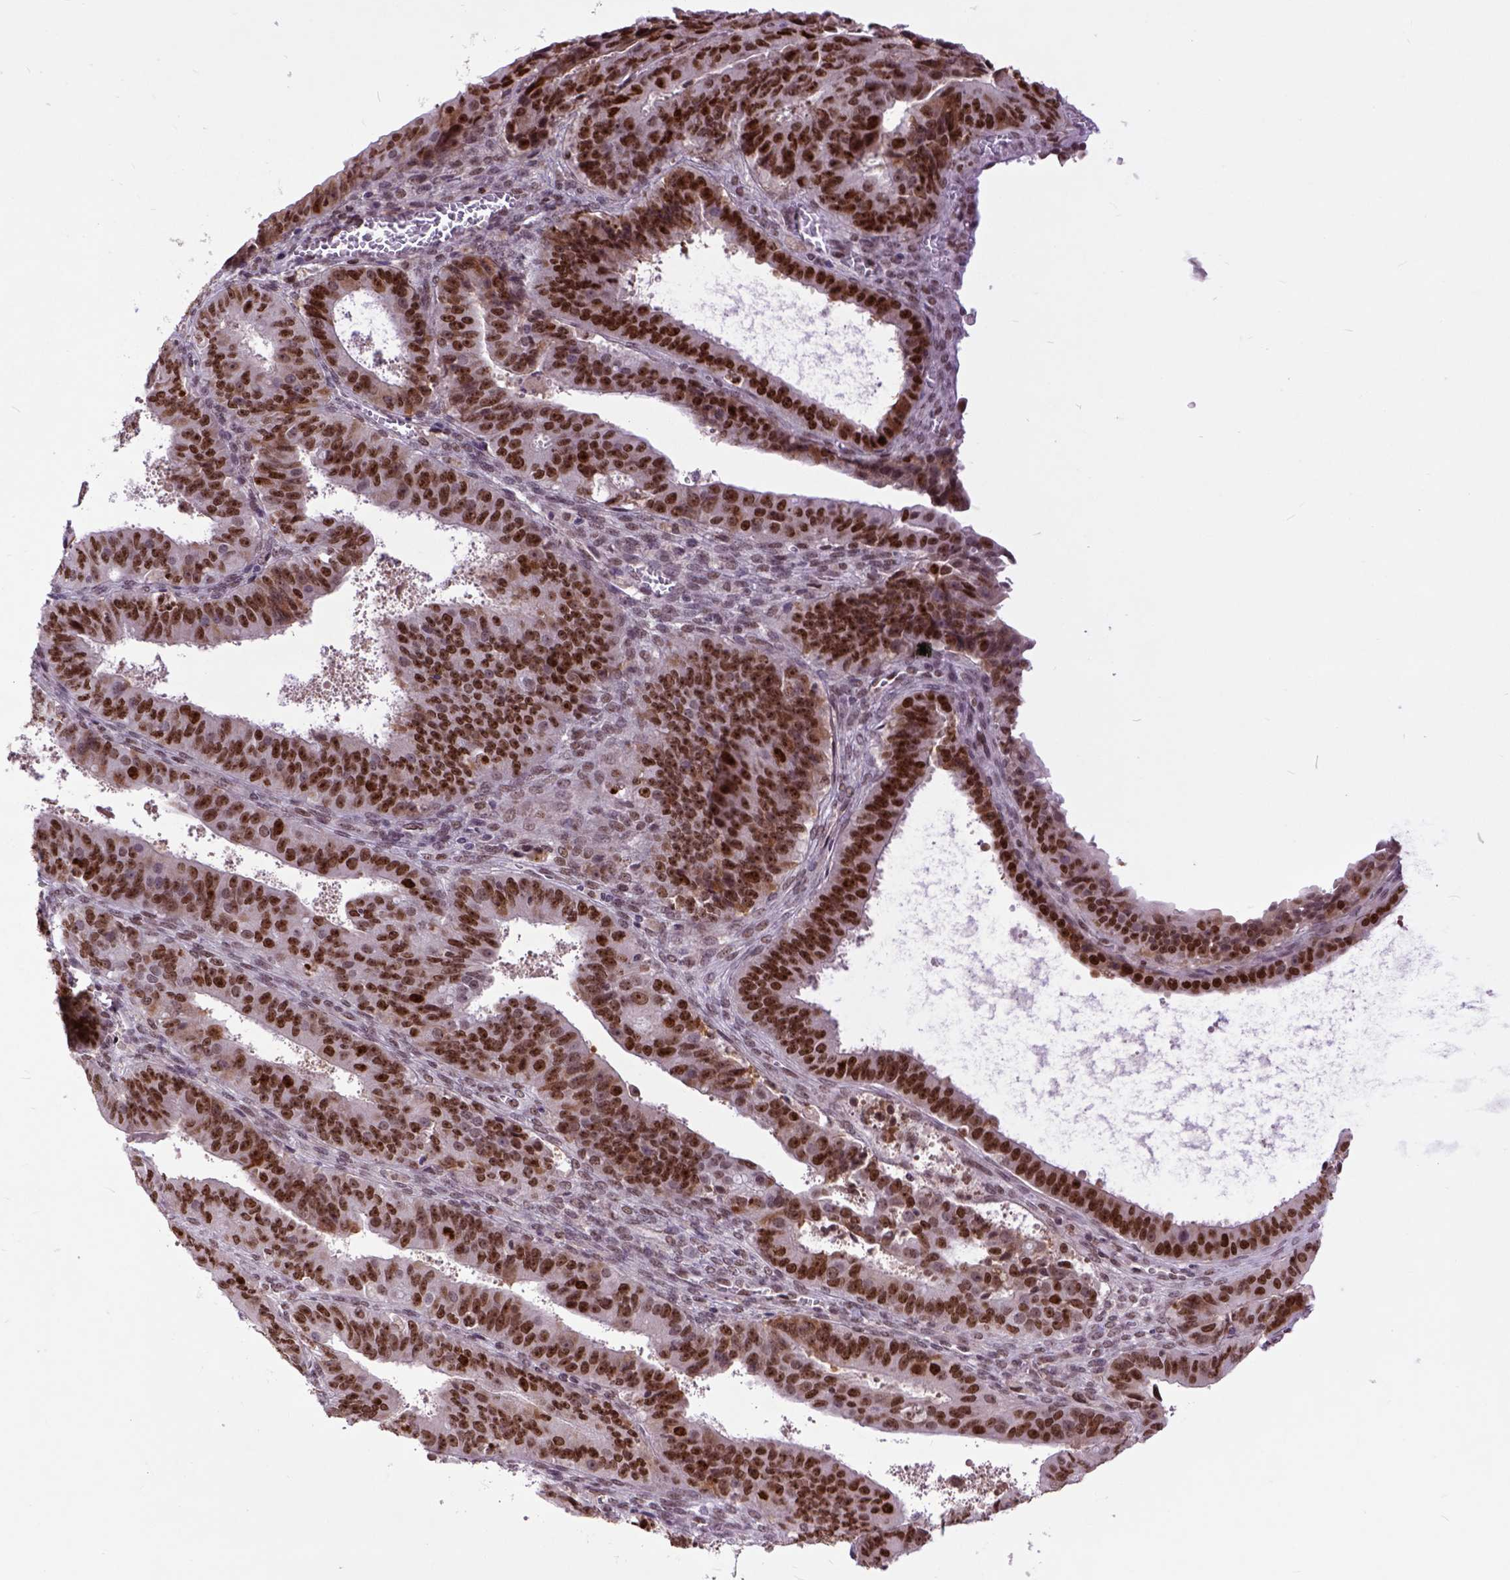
{"staining": {"intensity": "moderate", "quantity": ">75%", "location": "nuclear"}, "tissue": "ovarian cancer", "cell_type": "Tumor cells", "image_type": "cancer", "snomed": [{"axis": "morphology", "description": "Carcinoma, endometroid"}, {"axis": "topography", "description": "Ovary"}], "caption": "A photomicrograph of human endometroid carcinoma (ovarian) stained for a protein reveals moderate nuclear brown staining in tumor cells. Using DAB (3,3'-diaminobenzidine) (brown) and hematoxylin (blue) stains, captured at high magnification using brightfield microscopy.", "gene": "RCC2", "patient": {"sex": "female", "age": 42}}